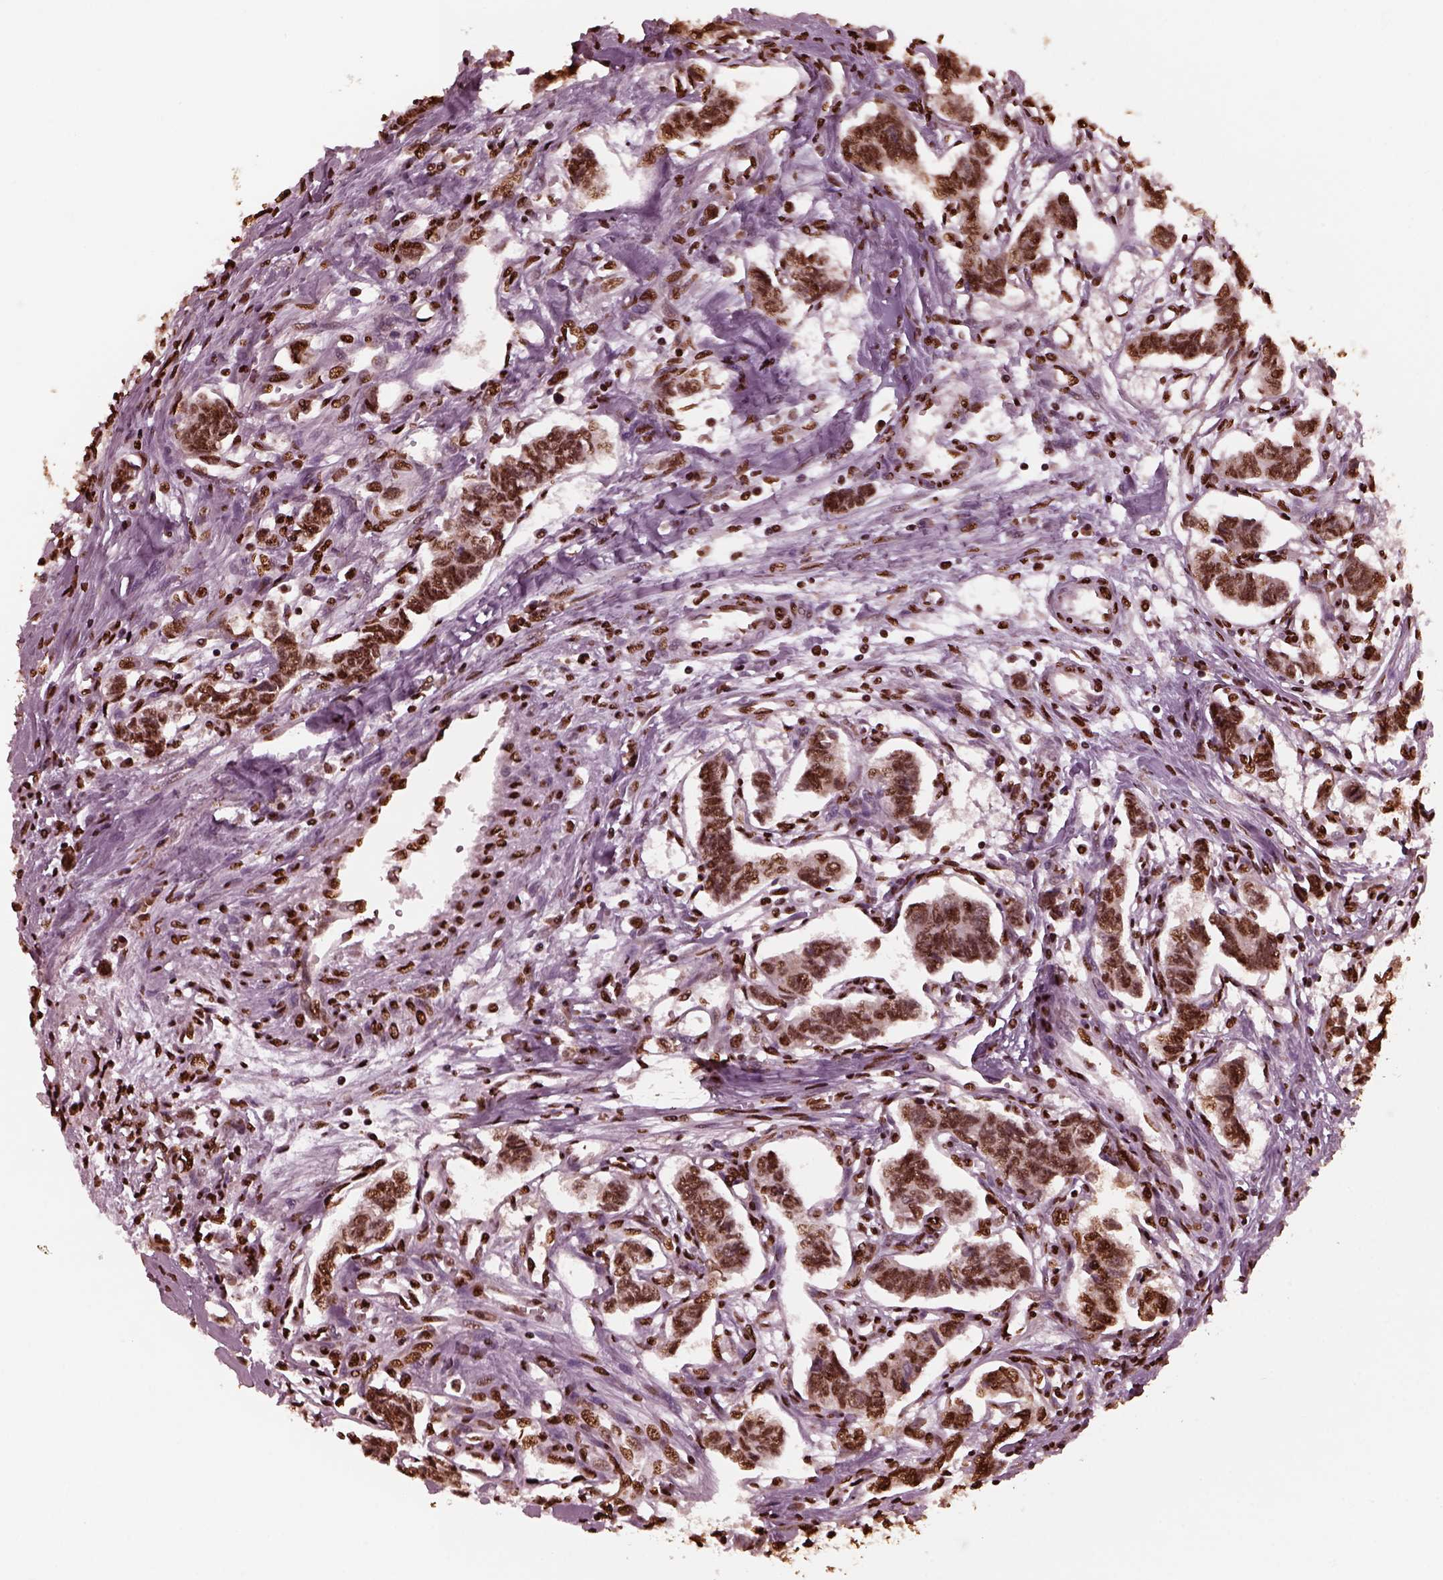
{"staining": {"intensity": "moderate", "quantity": ">75%", "location": "nuclear"}, "tissue": "carcinoid", "cell_type": "Tumor cells", "image_type": "cancer", "snomed": [{"axis": "morphology", "description": "Carcinoid, malignant, NOS"}, {"axis": "topography", "description": "Kidney"}], "caption": "IHC of human carcinoid reveals medium levels of moderate nuclear expression in approximately >75% of tumor cells.", "gene": "NSD1", "patient": {"sex": "female", "age": 41}}